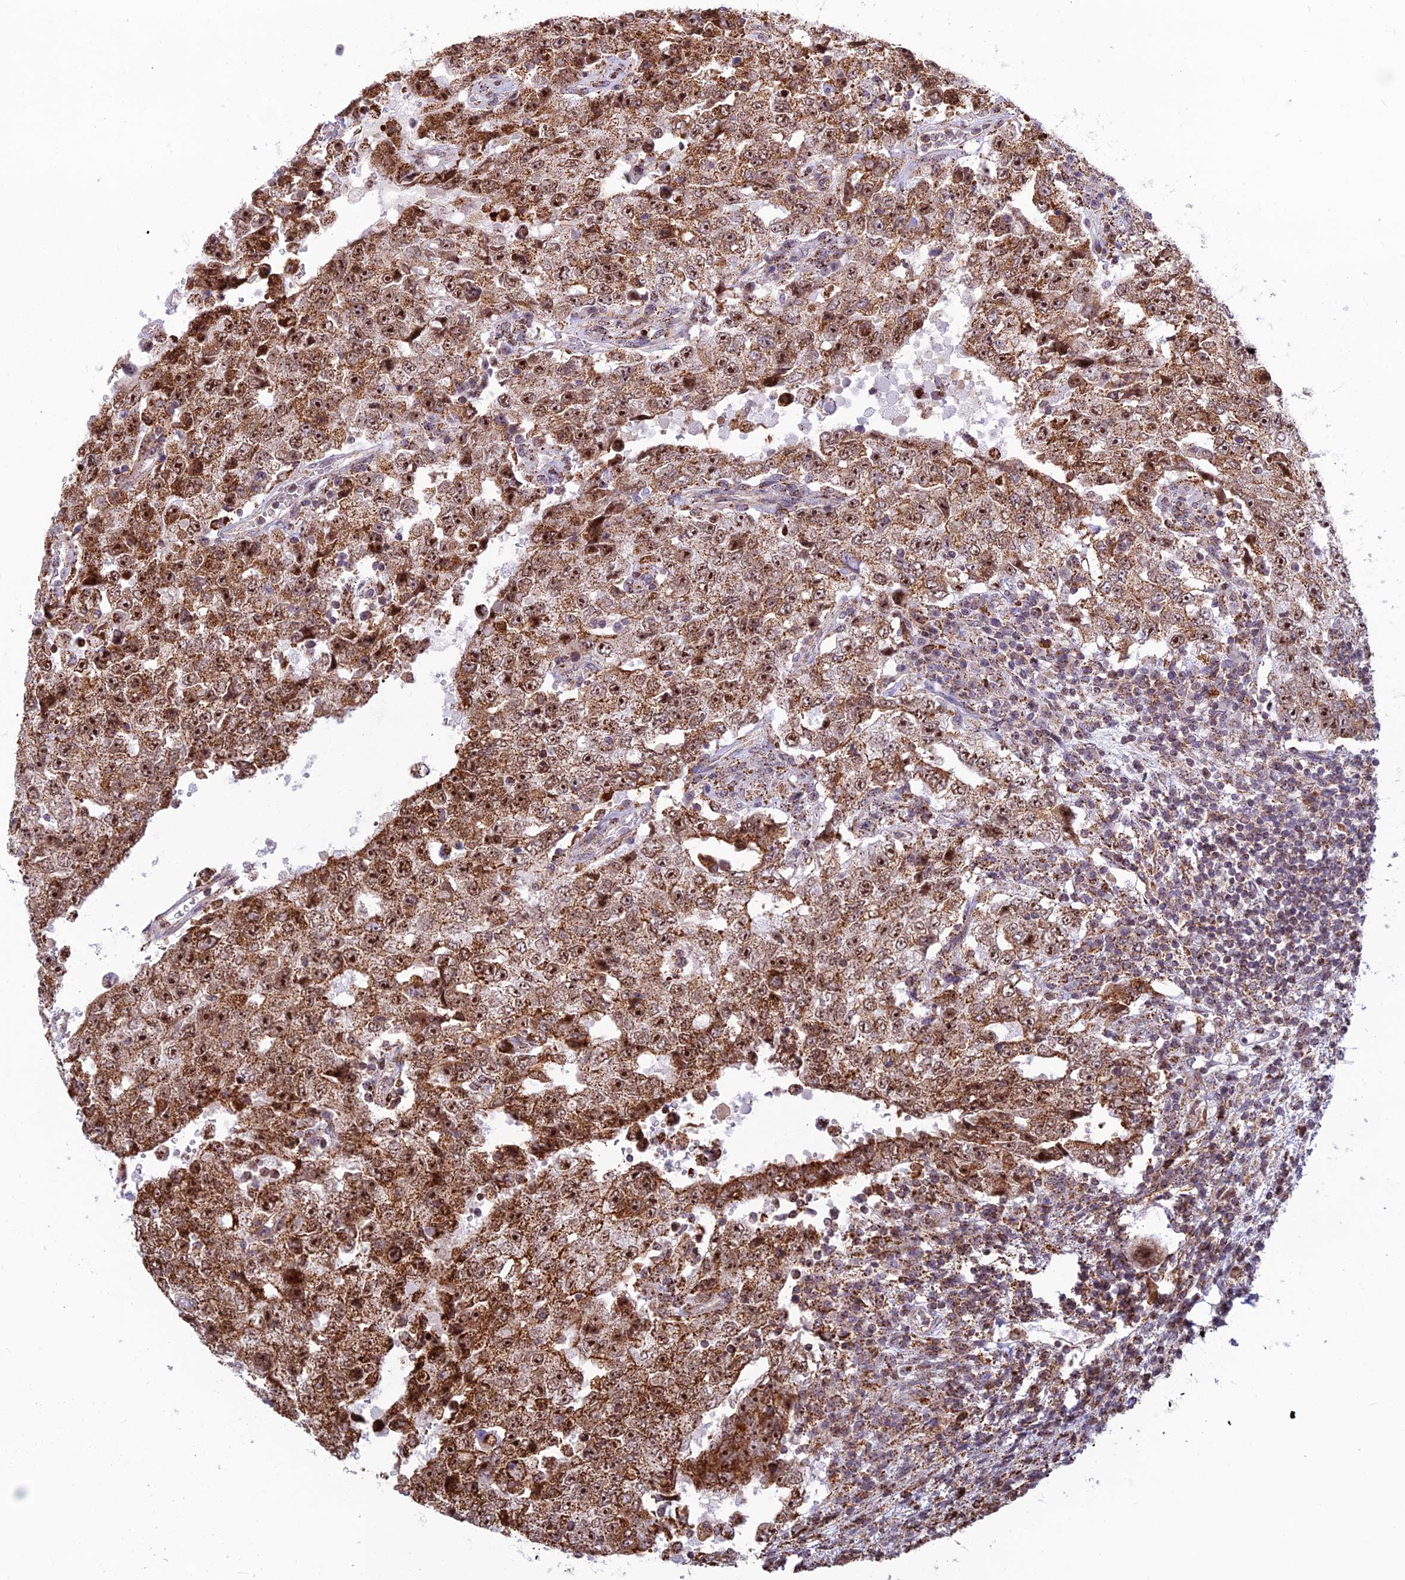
{"staining": {"intensity": "strong", "quantity": ">75%", "location": "cytoplasmic/membranous,nuclear"}, "tissue": "testis cancer", "cell_type": "Tumor cells", "image_type": "cancer", "snomed": [{"axis": "morphology", "description": "Carcinoma, Embryonal, NOS"}, {"axis": "topography", "description": "Testis"}], "caption": "Immunohistochemistry of testis embryonal carcinoma displays high levels of strong cytoplasmic/membranous and nuclear positivity in approximately >75% of tumor cells. (Brightfield microscopy of DAB IHC at high magnification).", "gene": "POLR1G", "patient": {"sex": "male", "age": 26}}